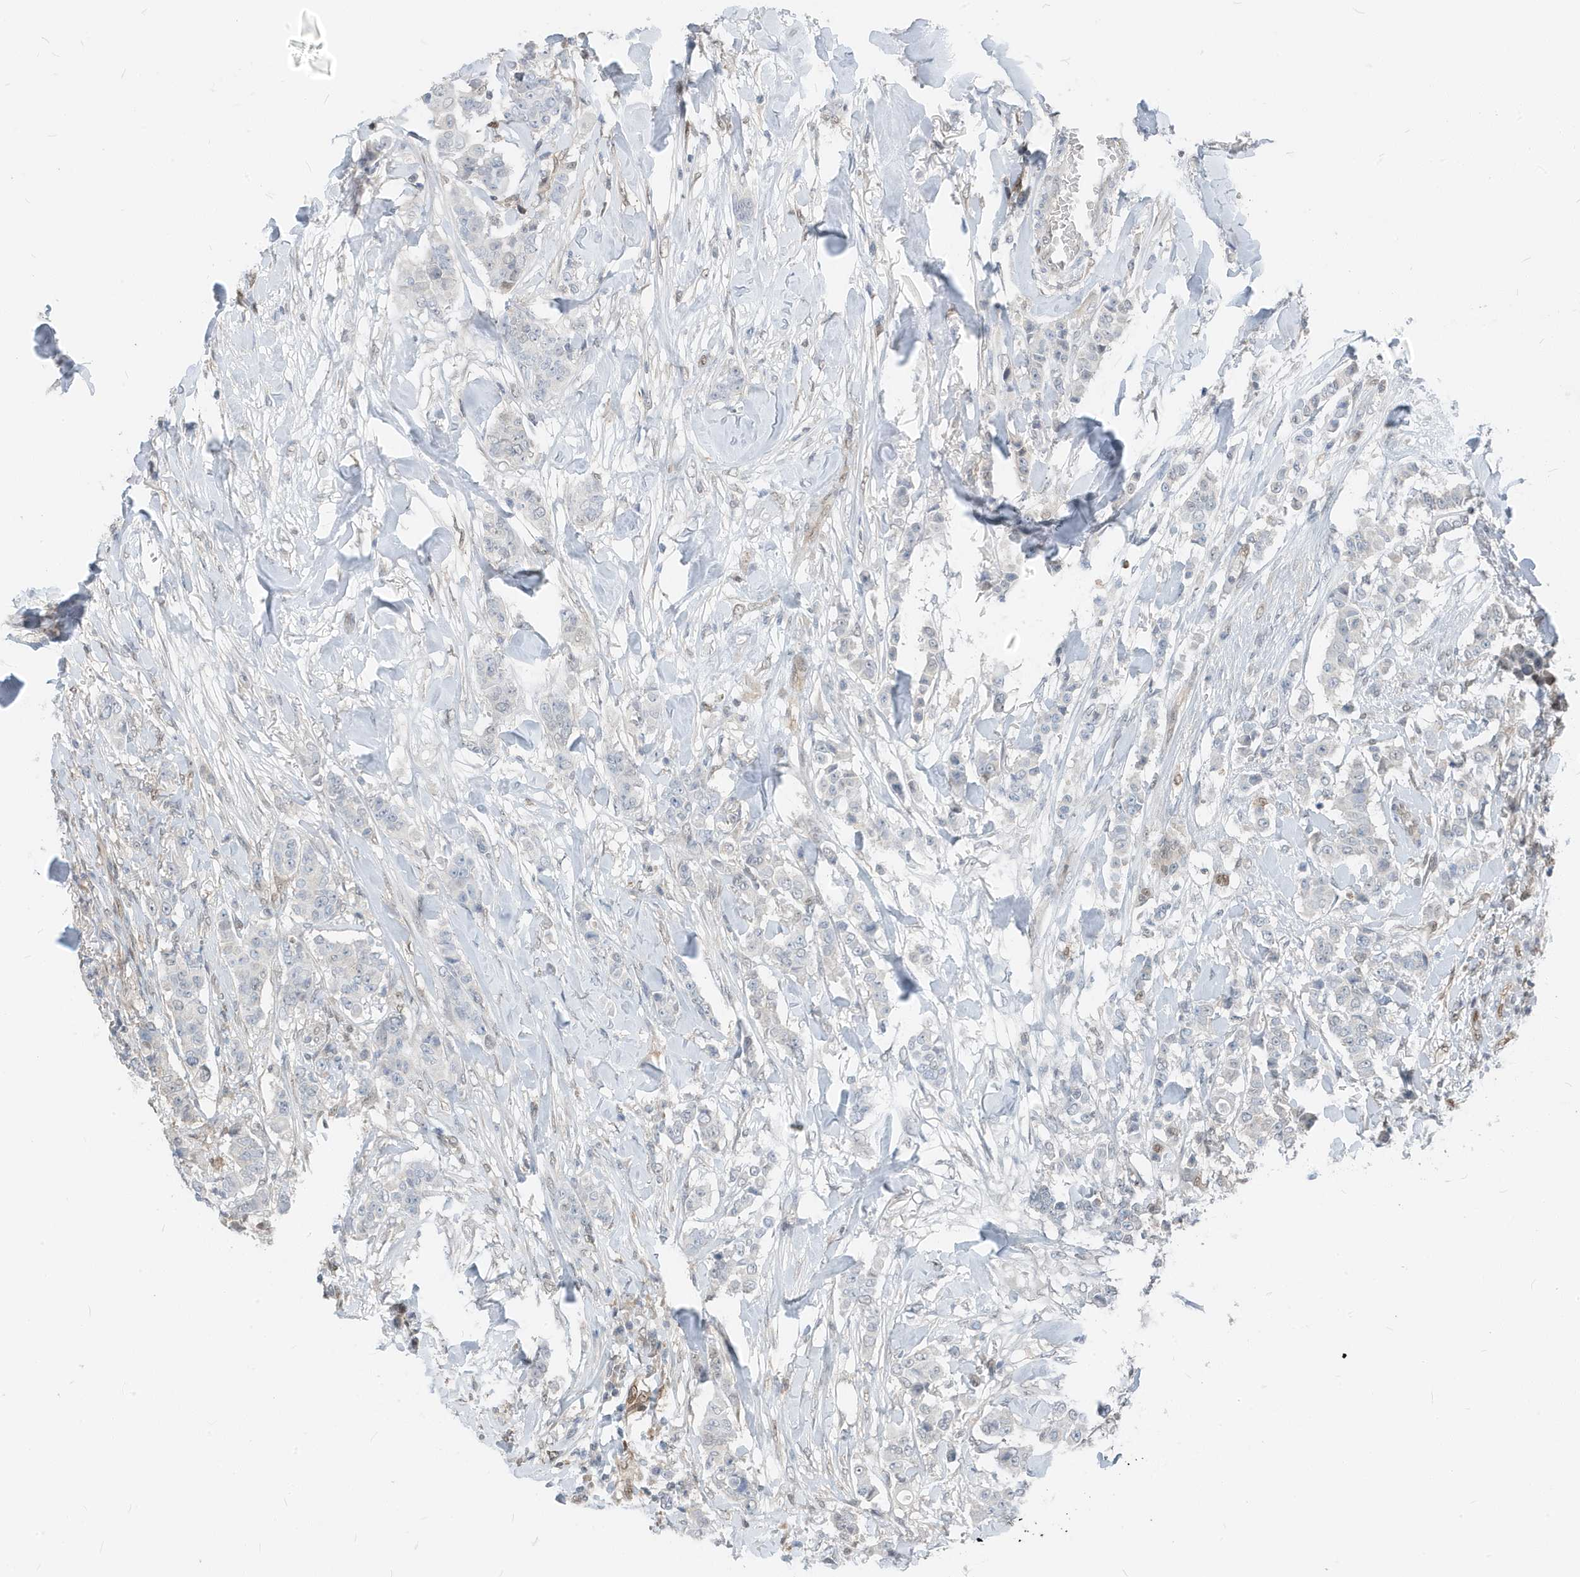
{"staining": {"intensity": "negative", "quantity": "none", "location": "none"}, "tissue": "breast cancer", "cell_type": "Tumor cells", "image_type": "cancer", "snomed": [{"axis": "morphology", "description": "Duct carcinoma"}, {"axis": "topography", "description": "Breast"}], "caption": "Immunohistochemistry of human breast infiltrating ductal carcinoma shows no expression in tumor cells. (DAB (3,3'-diaminobenzidine) IHC visualized using brightfield microscopy, high magnification).", "gene": "NCOA7", "patient": {"sex": "female", "age": 40}}